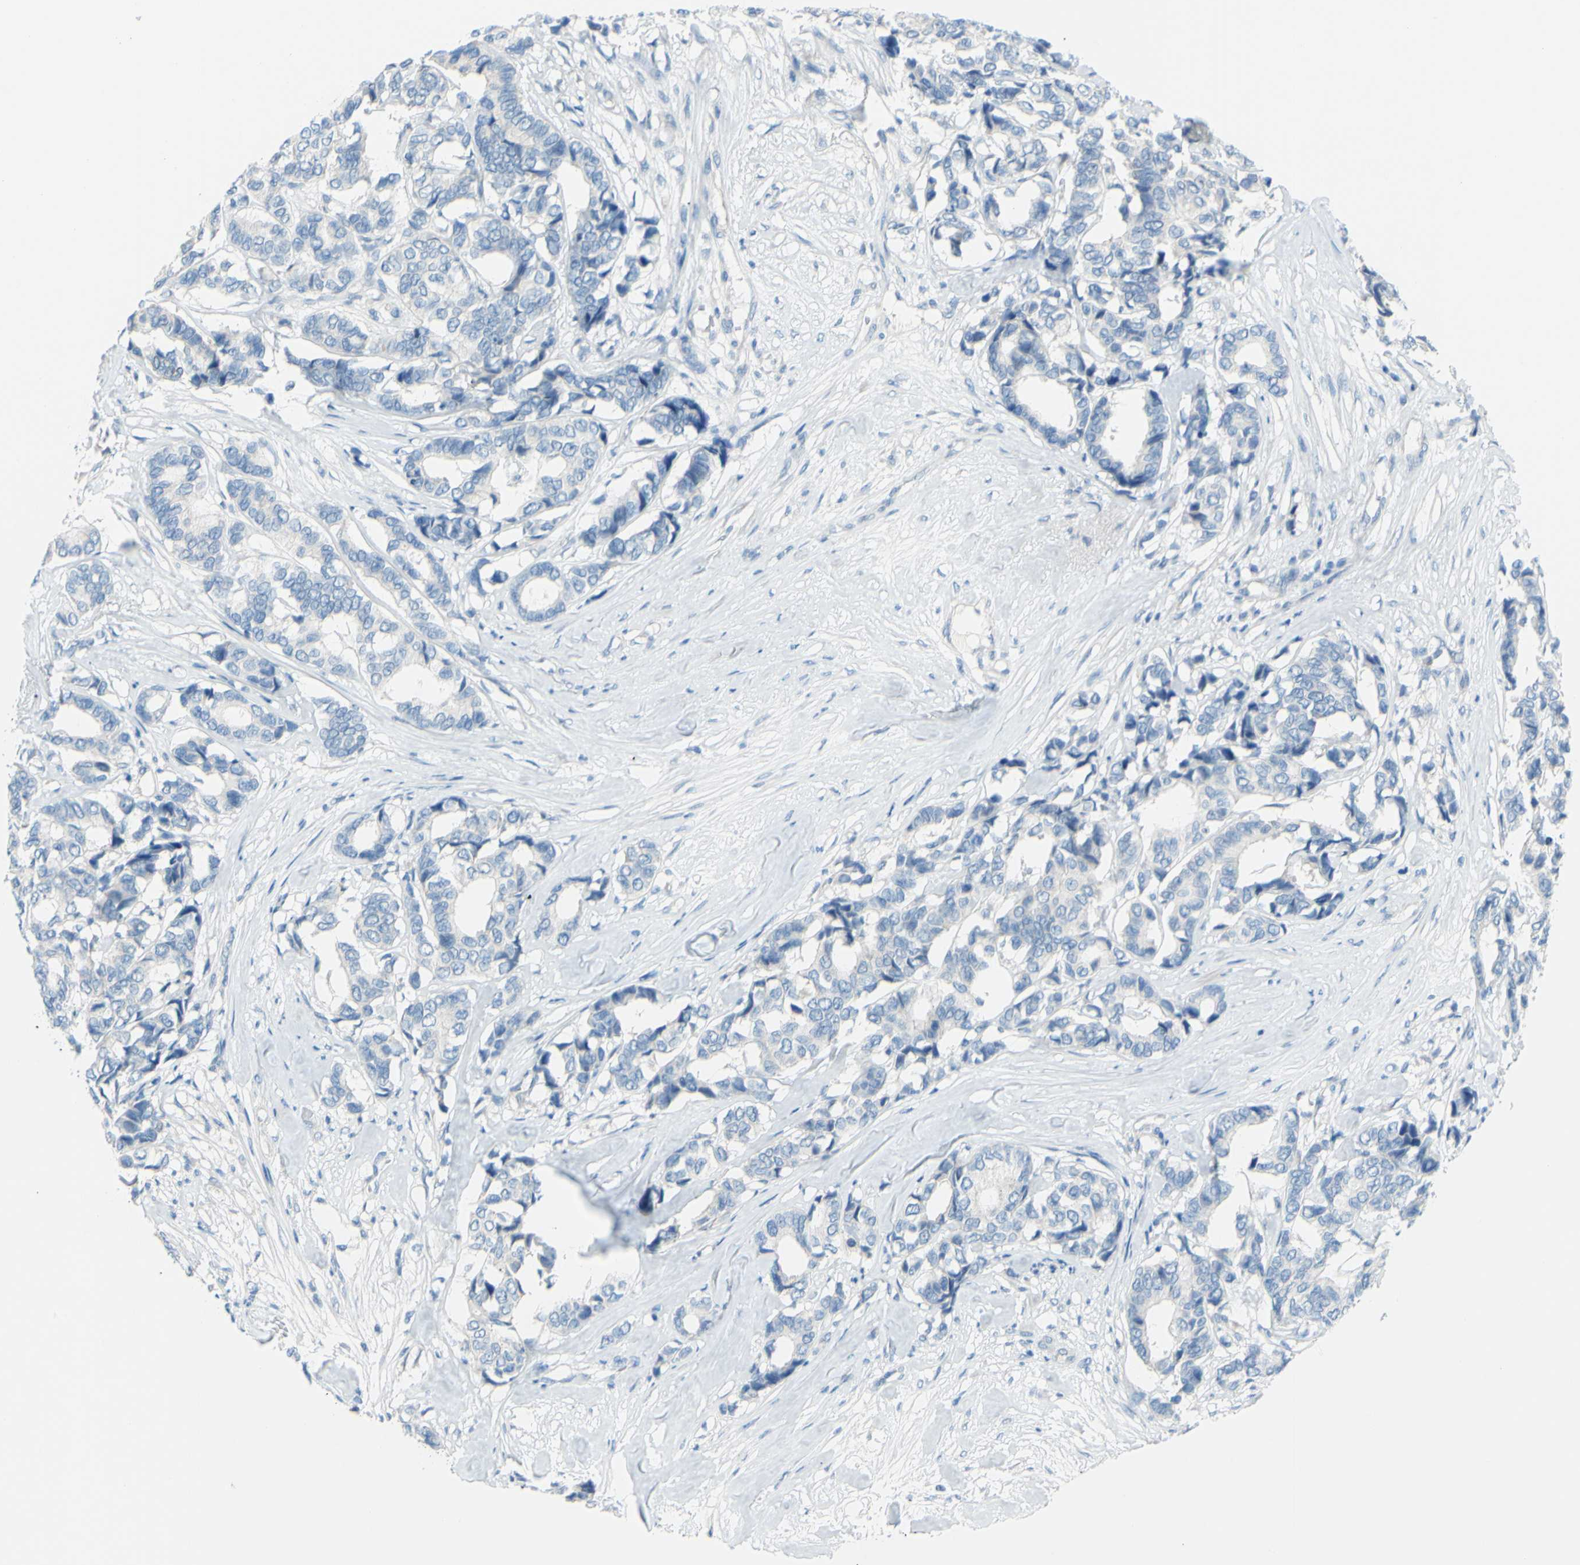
{"staining": {"intensity": "negative", "quantity": "none", "location": "none"}, "tissue": "breast cancer", "cell_type": "Tumor cells", "image_type": "cancer", "snomed": [{"axis": "morphology", "description": "Duct carcinoma"}, {"axis": "topography", "description": "Breast"}], "caption": "This is an IHC photomicrograph of intraductal carcinoma (breast). There is no positivity in tumor cells.", "gene": "SLC1A2", "patient": {"sex": "female", "age": 87}}